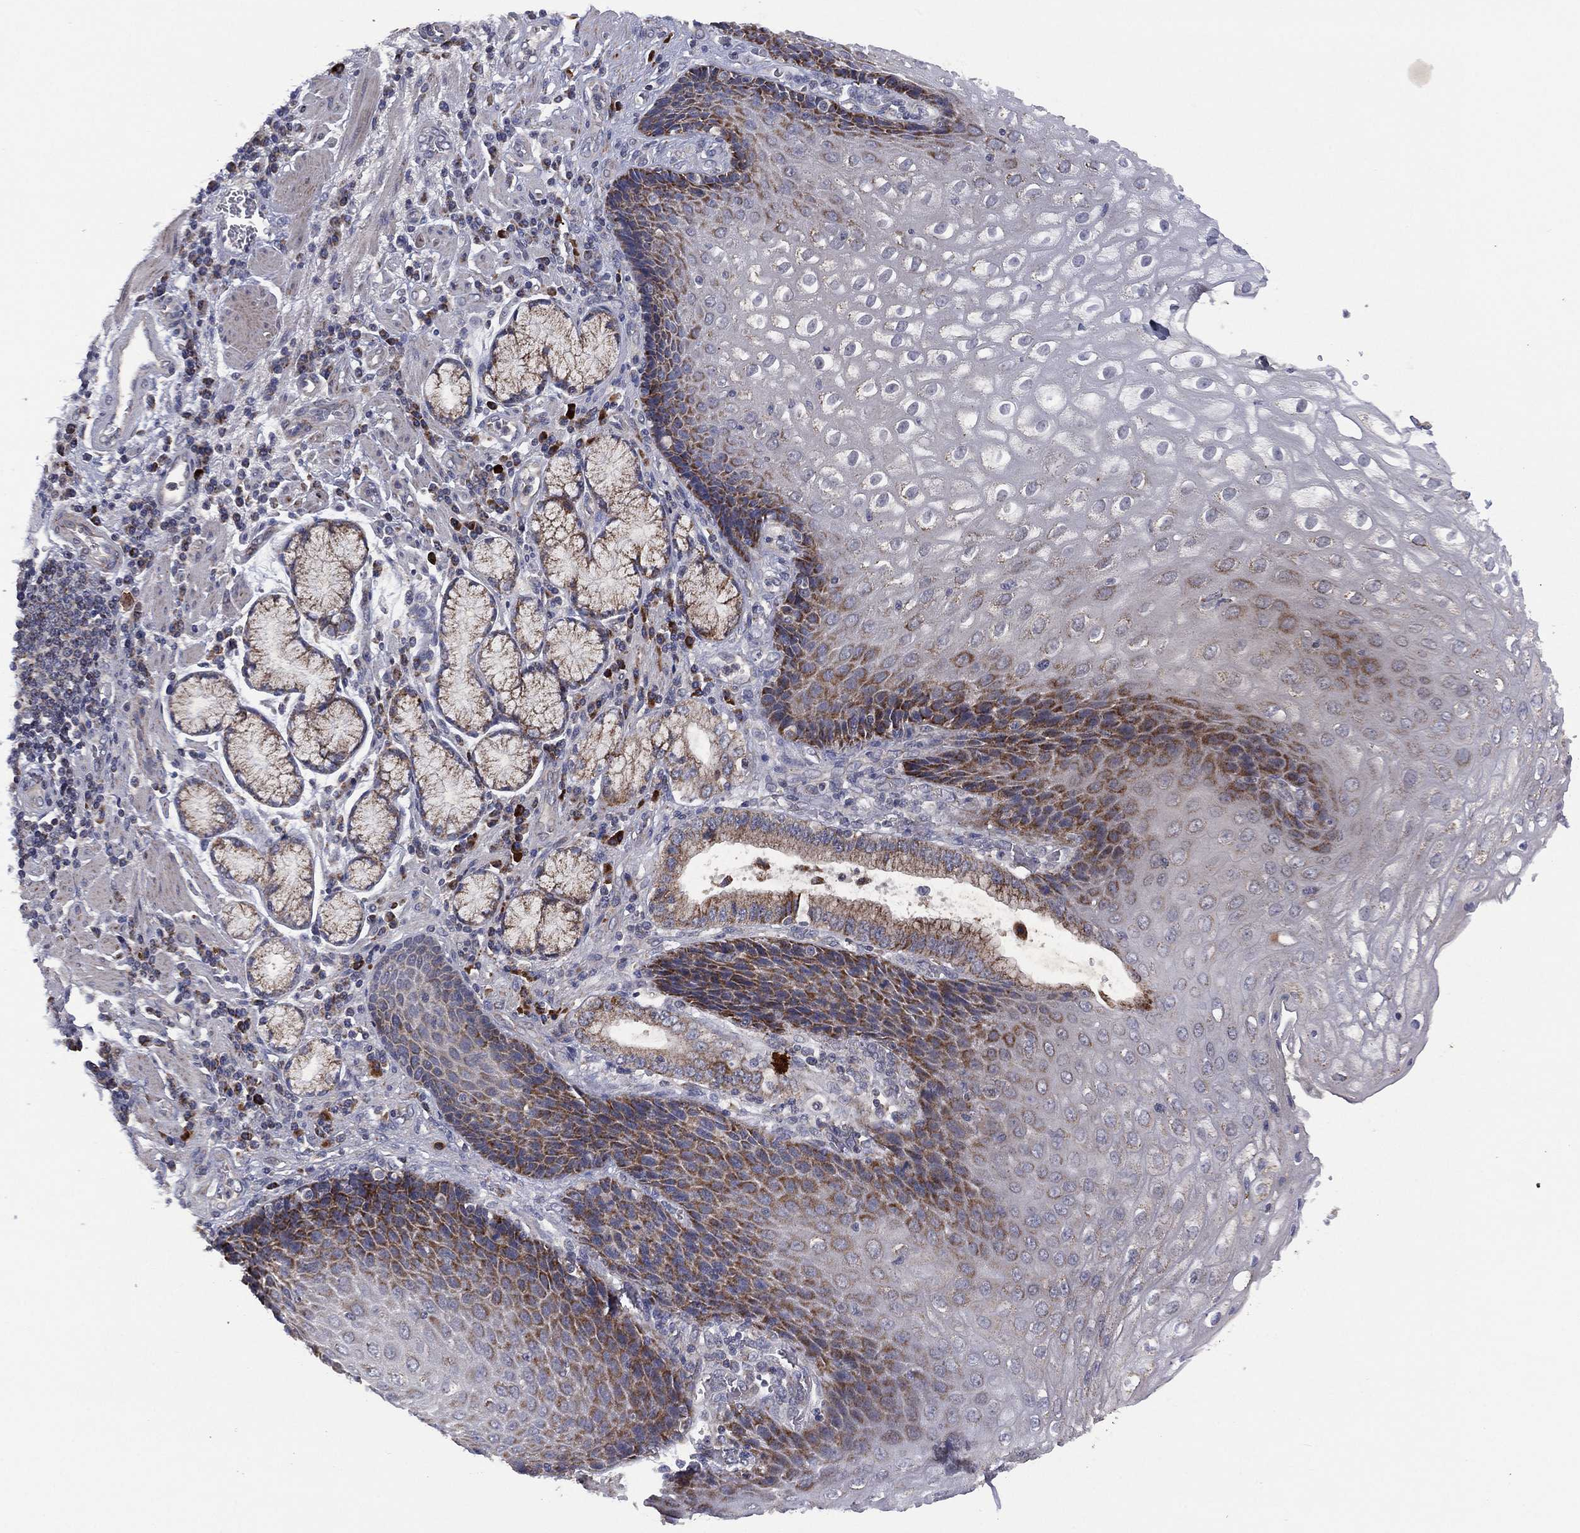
{"staining": {"intensity": "negative", "quantity": "none", "location": "none"}, "tissue": "esophagus", "cell_type": "Squamous epithelial cells", "image_type": "normal", "snomed": [{"axis": "morphology", "description": "Normal tissue, NOS"}, {"axis": "topography", "description": "Esophagus"}], "caption": "A micrograph of esophagus stained for a protein demonstrates no brown staining in squamous epithelial cells. (DAB (3,3'-diaminobenzidine) immunohistochemistry visualized using brightfield microscopy, high magnification).", "gene": "PPP2R5A", "patient": {"sex": "male", "age": 57}}